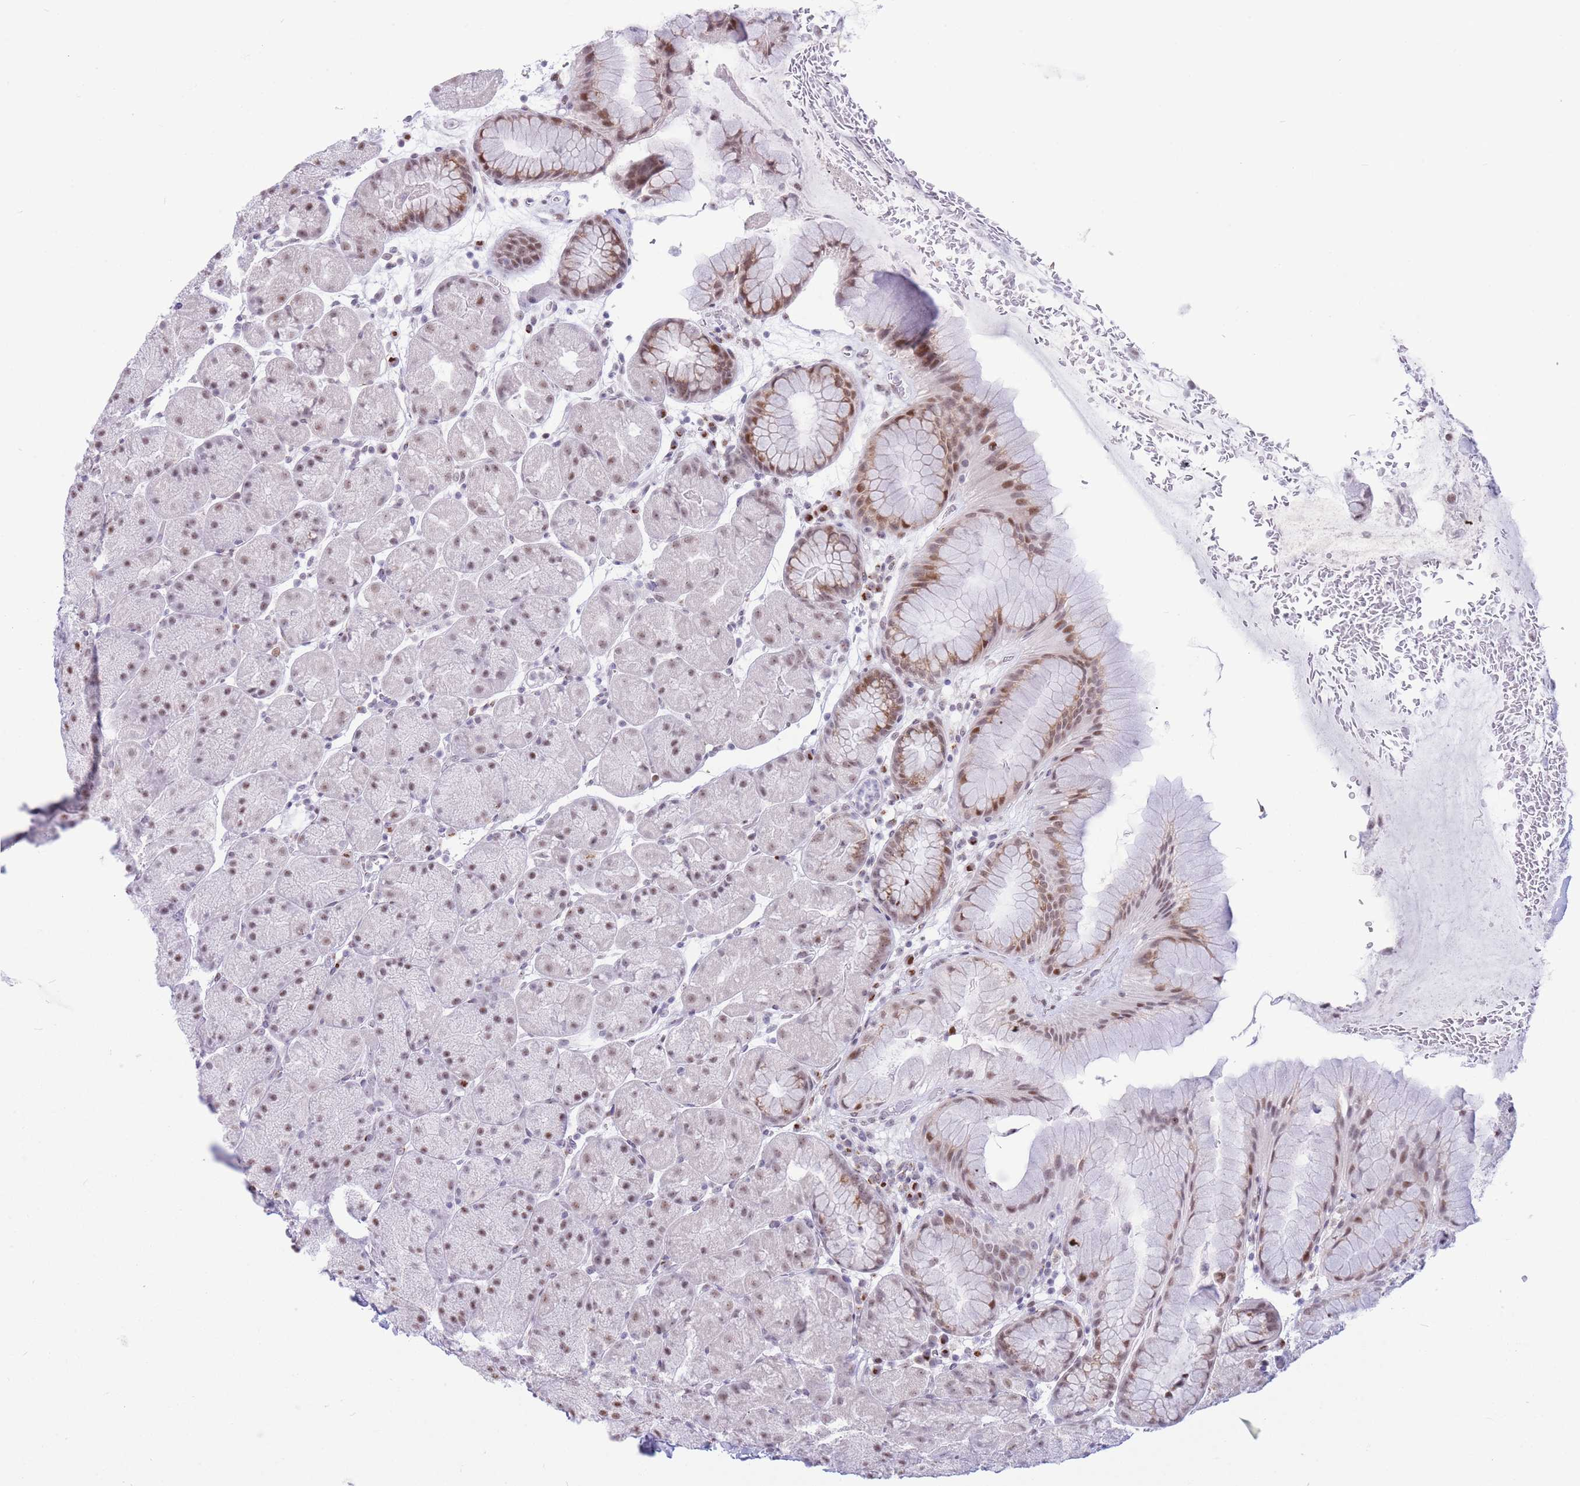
{"staining": {"intensity": "moderate", "quantity": "25%-75%", "location": "nuclear"}, "tissue": "stomach", "cell_type": "Glandular cells", "image_type": "normal", "snomed": [{"axis": "morphology", "description": "Normal tissue, NOS"}, {"axis": "topography", "description": "Stomach, upper"}, {"axis": "topography", "description": "Stomach, lower"}], "caption": "Stomach stained for a protein shows moderate nuclear positivity in glandular cells. (brown staining indicates protein expression, while blue staining denotes nuclei).", "gene": "INO80C", "patient": {"sex": "male", "age": 67}}